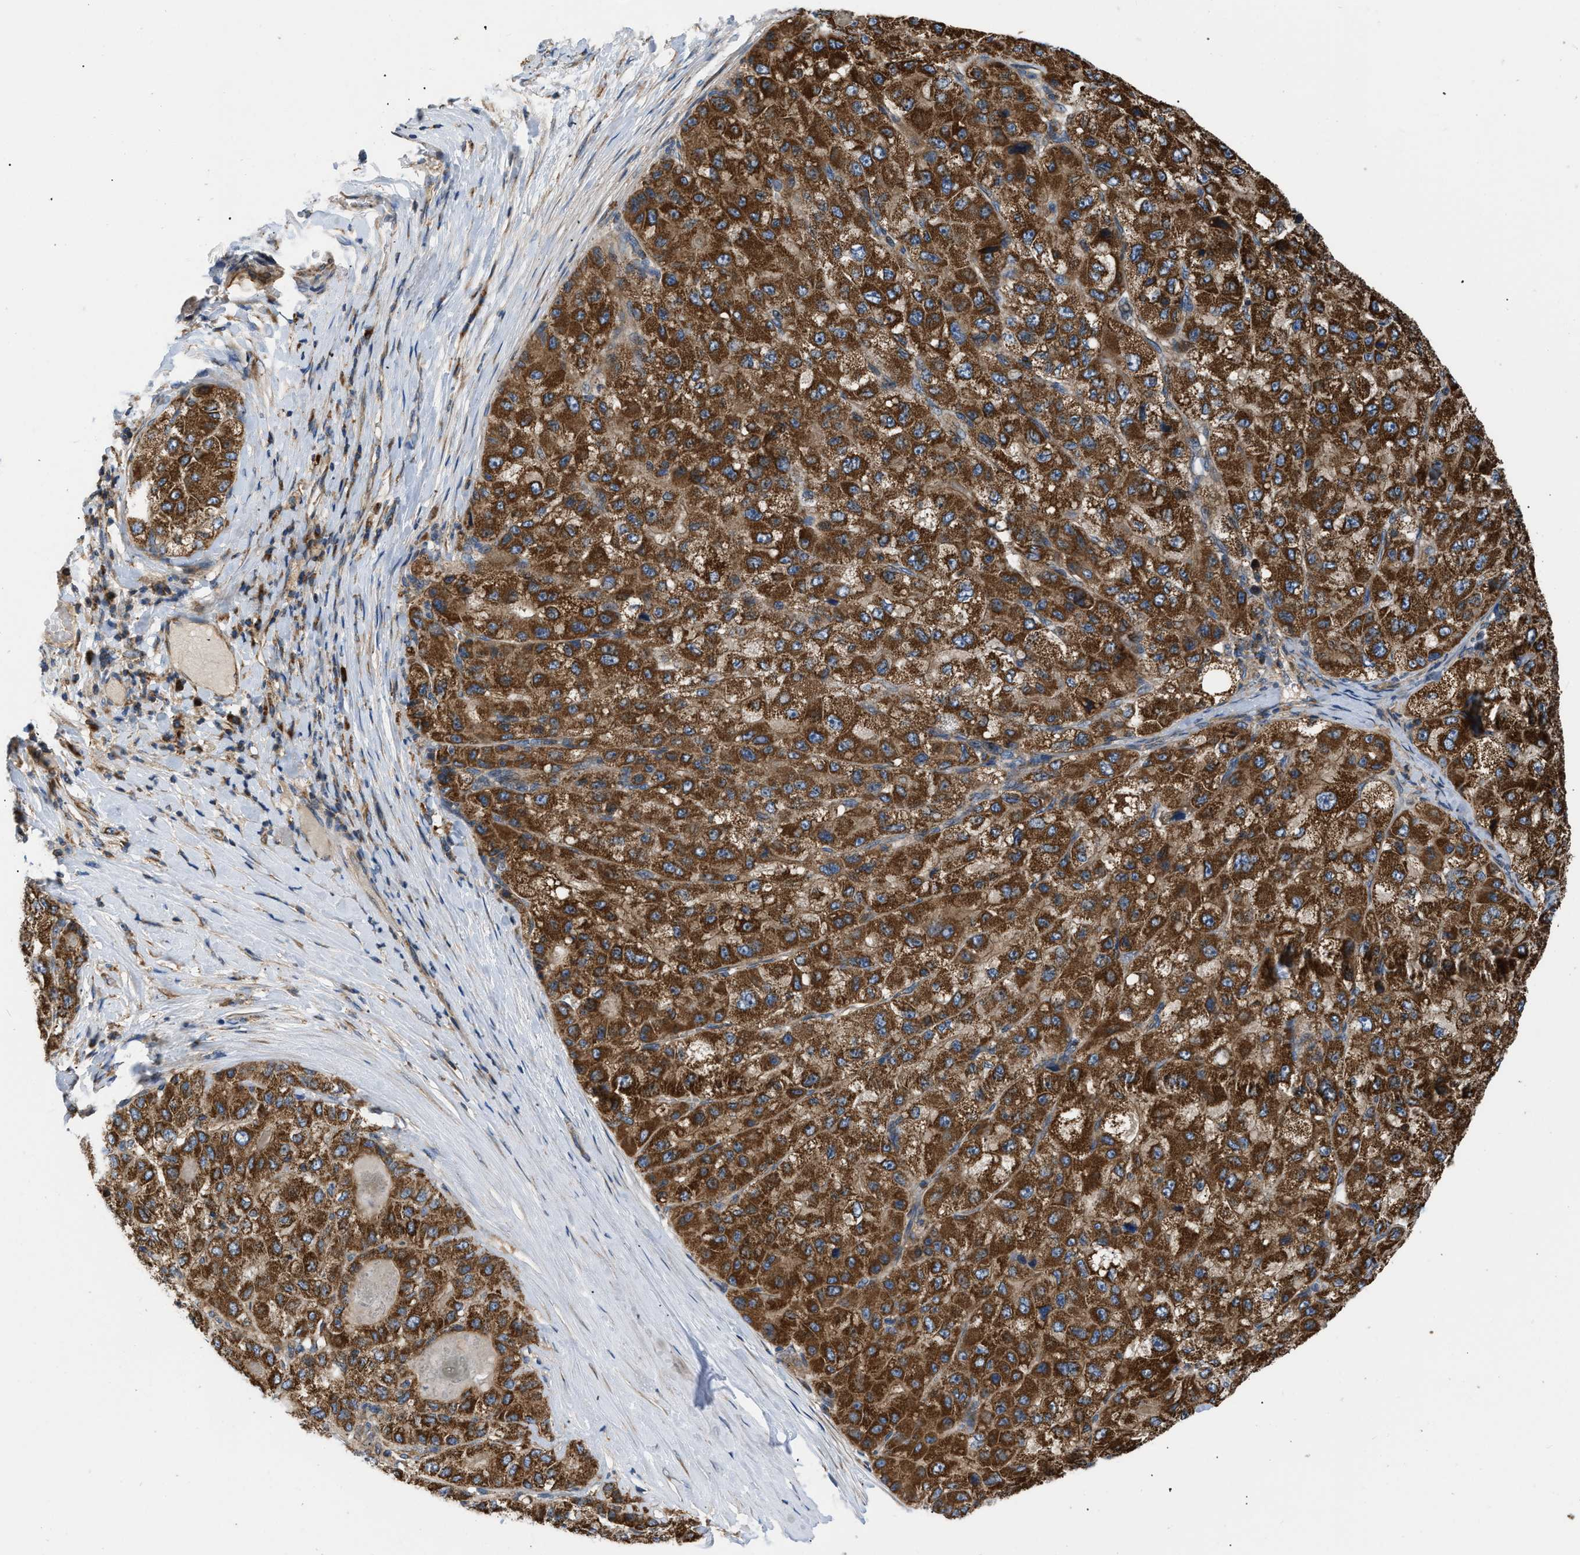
{"staining": {"intensity": "strong", "quantity": ">75%", "location": "cytoplasmic/membranous"}, "tissue": "liver cancer", "cell_type": "Tumor cells", "image_type": "cancer", "snomed": [{"axis": "morphology", "description": "Carcinoma, Hepatocellular, NOS"}, {"axis": "topography", "description": "Liver"}], "caption": "IHC micrograph of human liver cancer stained for a protein (brown), which shows high levels of strong cytoplasmic/membranous positivity in approximately >75% of tumor cells.", "gene": "OPTN", "patient": {"sex": "male", "age": 80}}